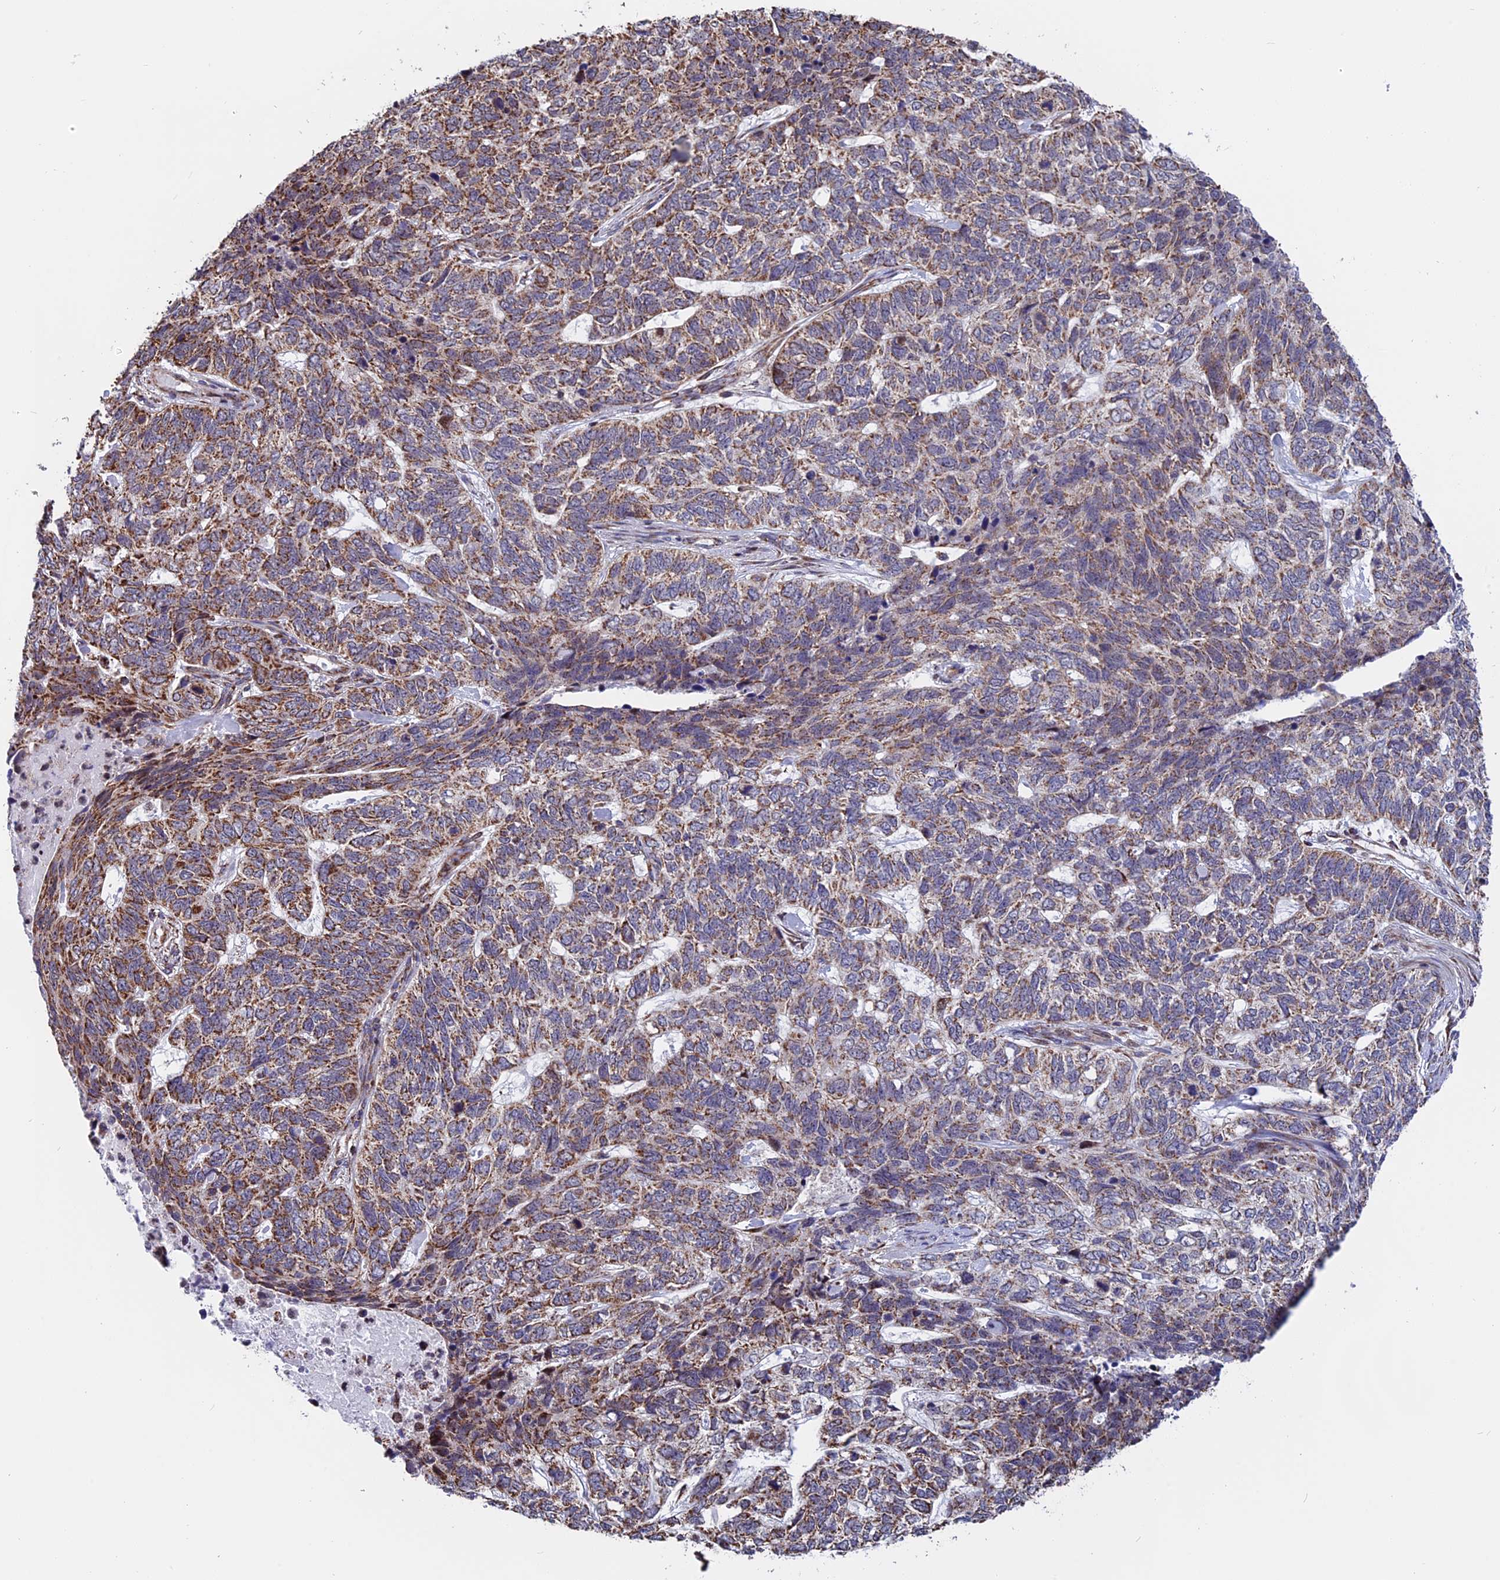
{"staining": {"intensity": "moderate", "quantity": "25%-75%", "location": "cytoplasmic/membranous"}, "tissue": "skin cancer", "cell_type": "Tumor cells", "image_type": "cancer", "snomed": [{"axis": "morphology", "description": "Basal cell carcinoma"}, {"axis": "topography", "description": "Skin"}], "caption": "This is a photomicrograph of immunohistochemistry staining of basal cell carcinoma (skin), which shows moderate expression in the cytoplasmic/membranous of tumor cells.", "gene": "FAM174C", "patient": {"sex": "female", "age": 65}}